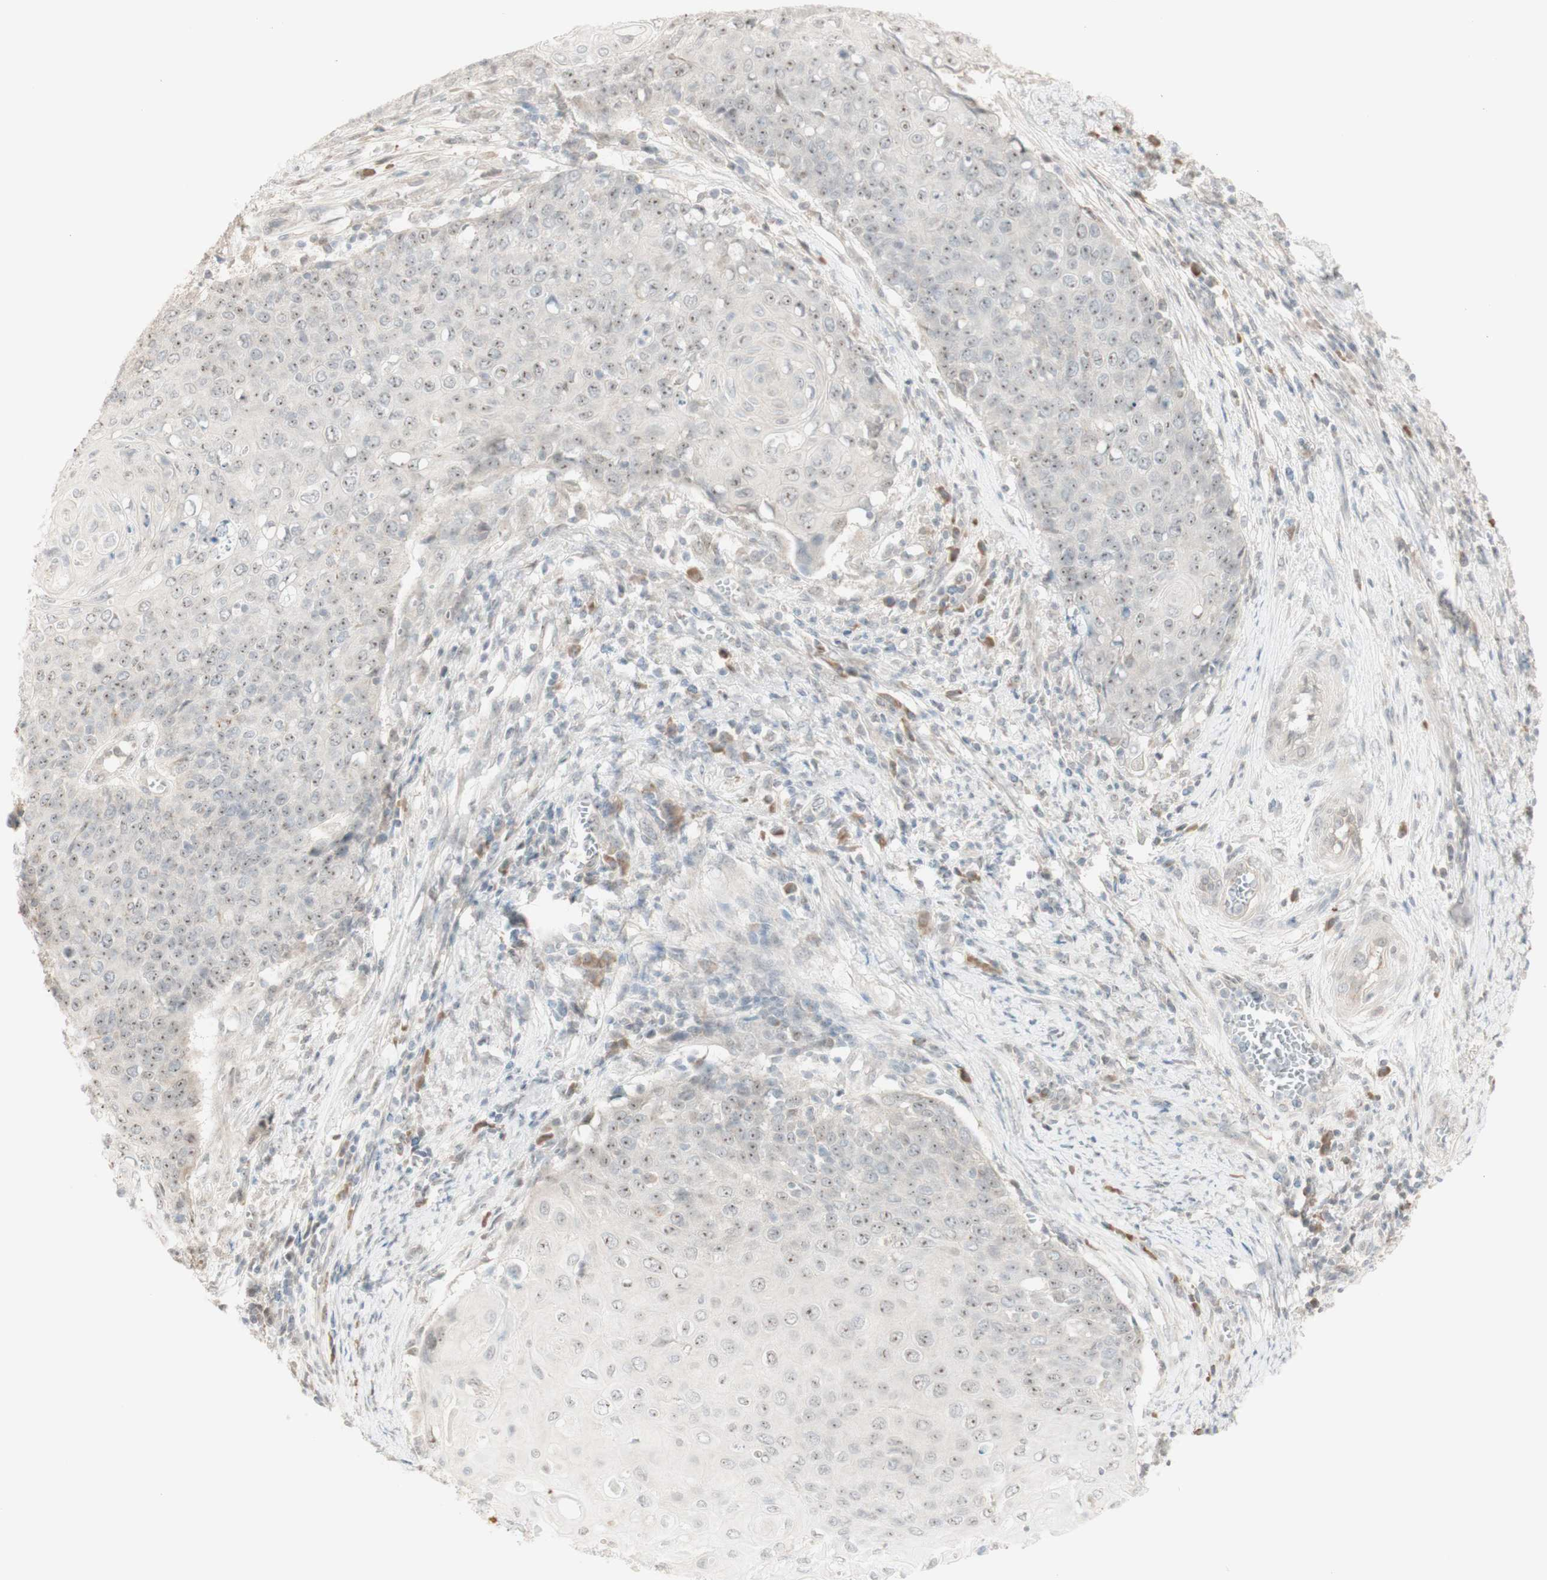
{"staining": {"intensity": "weak", "quantity": ">75%", "location": "nuclear"}, "tissue": "cervical cancer", "cell_type": "Tumor cells", "image_type": "cancer", "snomed": [{"axis": "morphology", "description": "Squamous cell carcinoma, NOS"}, {"axis": "topography", "description": "Cervix"}], "caption": "Immunohistochemical staining of human cervical cancer exhibits weak nuclear protein staining in about >75% of tumor cells. (Stains: DAB (3,3'-diaminobenzidine) in brown, nuclei in blue, Microscopy: brightfield microscopy at high magnification).", "gene": "PLCD4", "patient": {"sex": "female", "age": 39}}